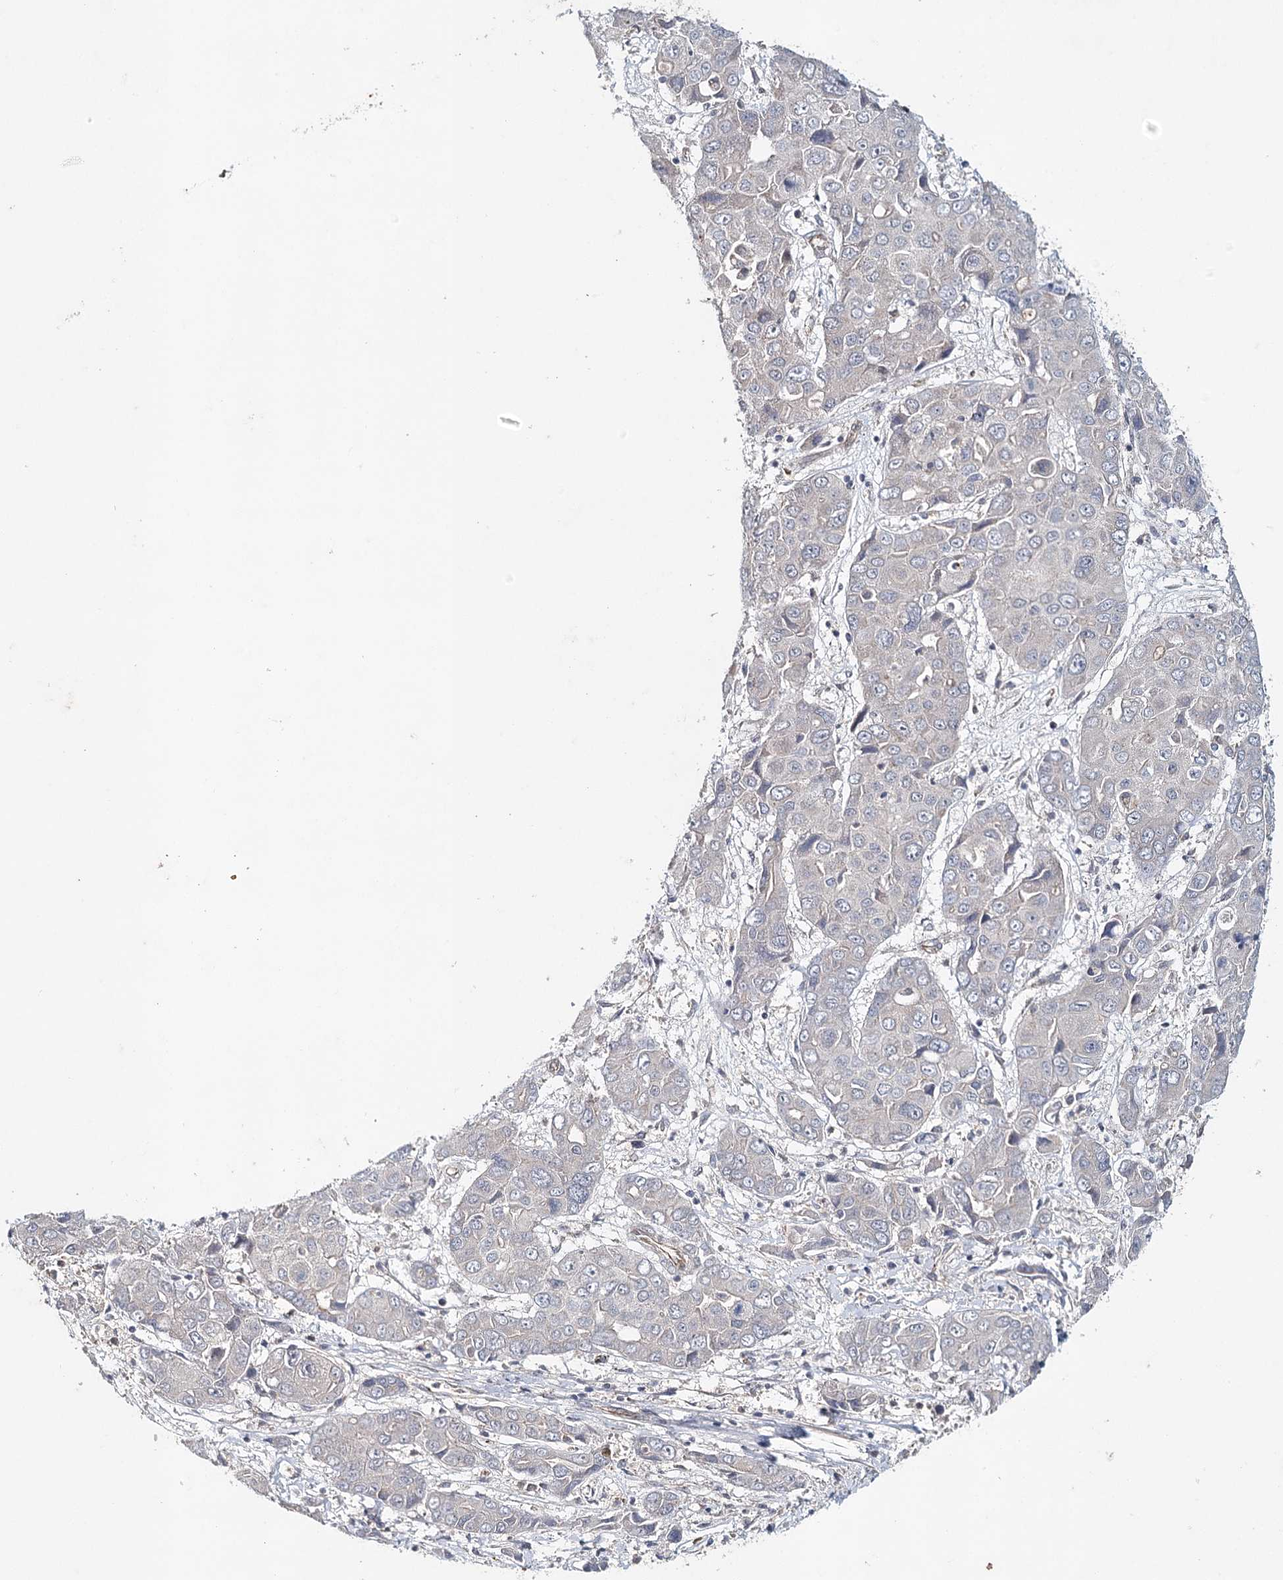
{"staining": {"intensity": "negative", "quantity": "none", "location": "none"}, "tissue": "liver cancer", "cell_type": "Tumor cells", "image_type": "cancer", "snomed": [{"axis": "morphology", "description": "Cholangiocarcinoma"}, {"axis": "topography", "description": "Liver"}], "caption": "Image shows no significant protein expression in tumor cells of liver cholangiocarcinoma. Brightfield microscopy of immunohistochemistry stained with DAB (3,3'-diaminobenzidine) (brown) and hematoxylin (blue), captured at high magnification.", "gene": "SYNPO", "patient": {"sex": "male", "age": 67}}